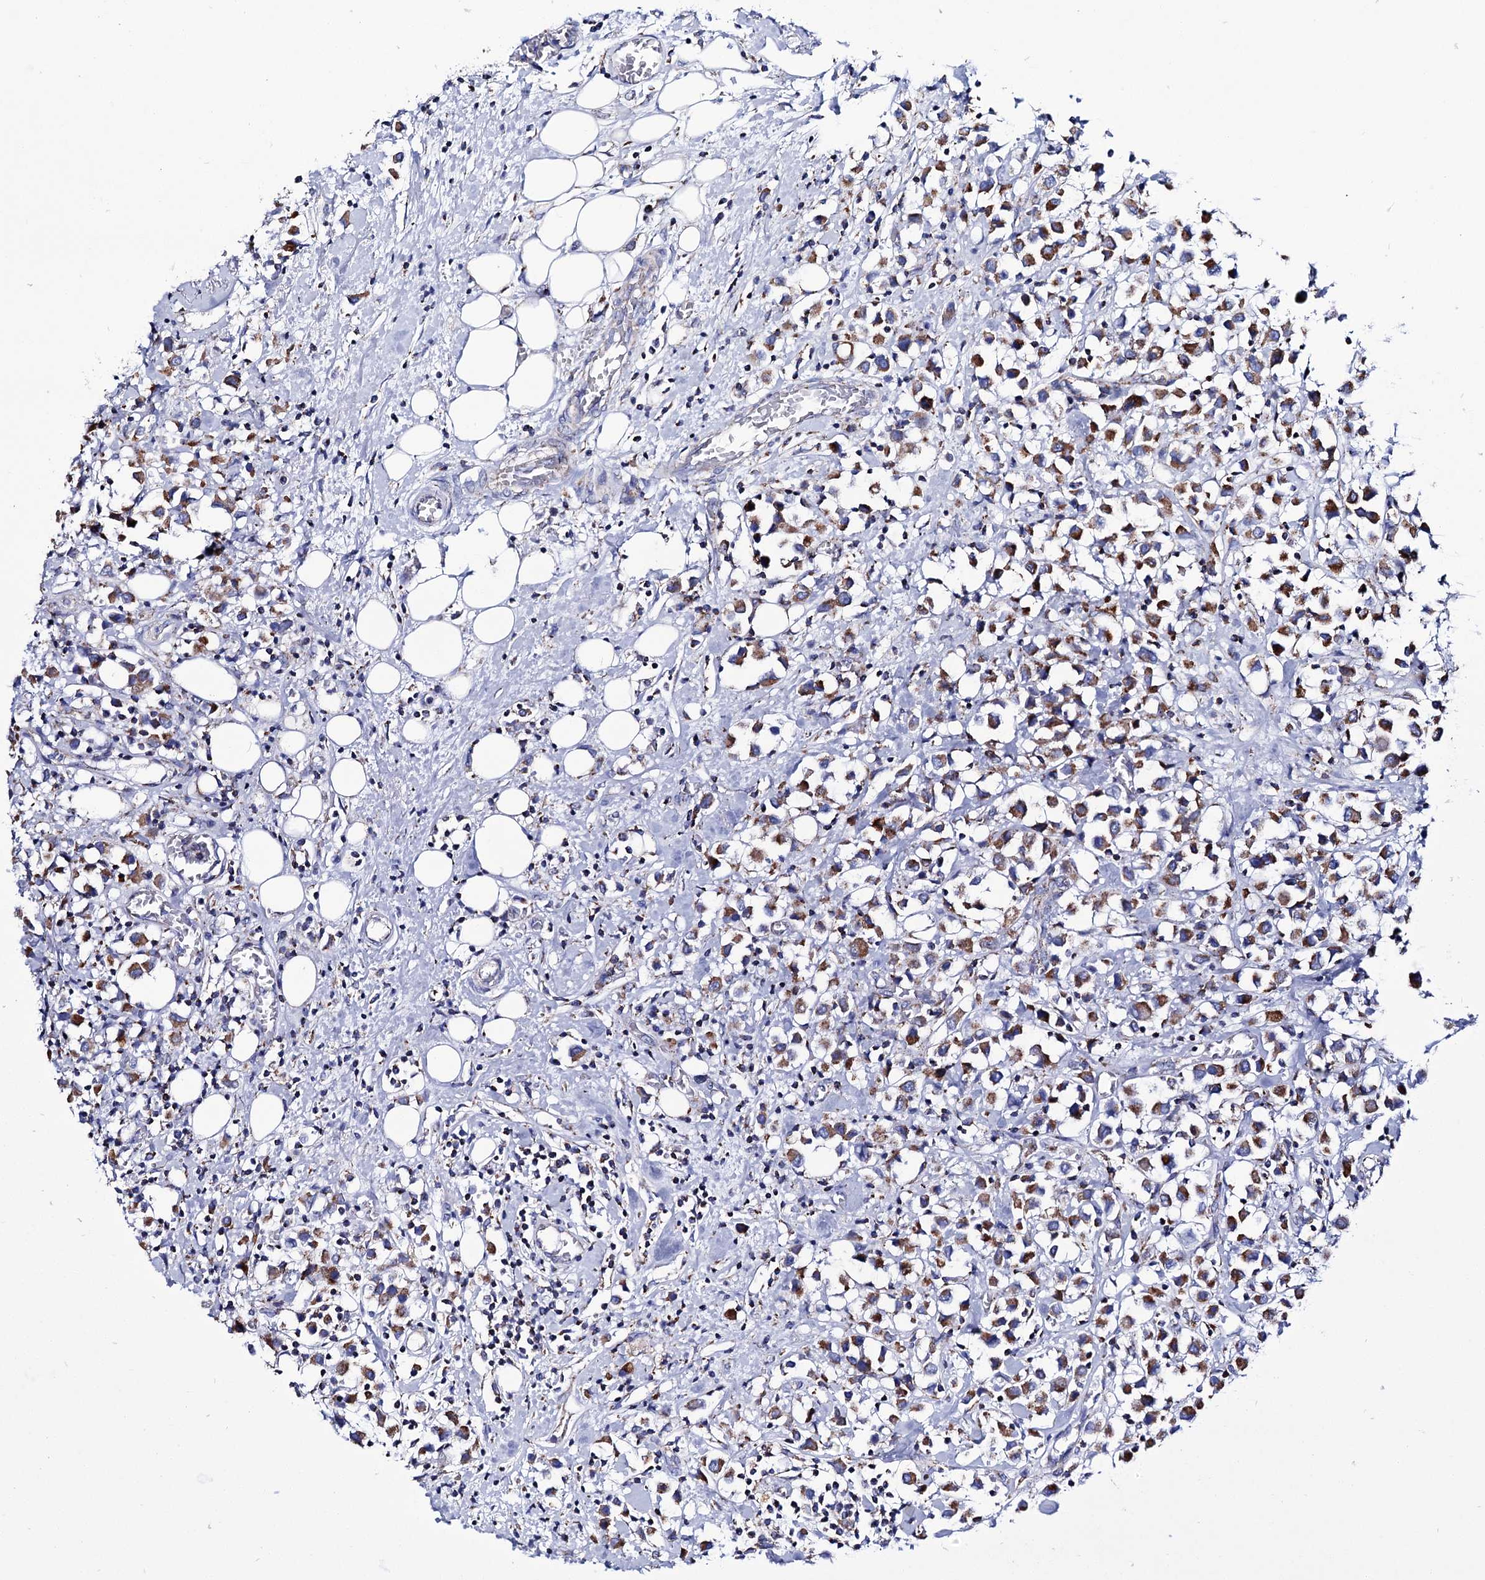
{"staining": {"intensity": "moderate", "quantity": ">75%", "location": "cytoplasmic/membranous"}, "tissue": "breast cancer", "cell_type": "Tumor cells", "image_type": "cancer", "snomed": [{"axis": "morphology", "description": "Duct carcinoma"}, {"axis": "topography", "description": "Breast"}], "caption": "This is a histology image of immunohistochemistry staining of breast cancer, which shows moderate expression in the cytoplasmic/membranous of tumor cells.", "gene": "UBASH3B", "patient": {"sex": "female", "age": 61}}